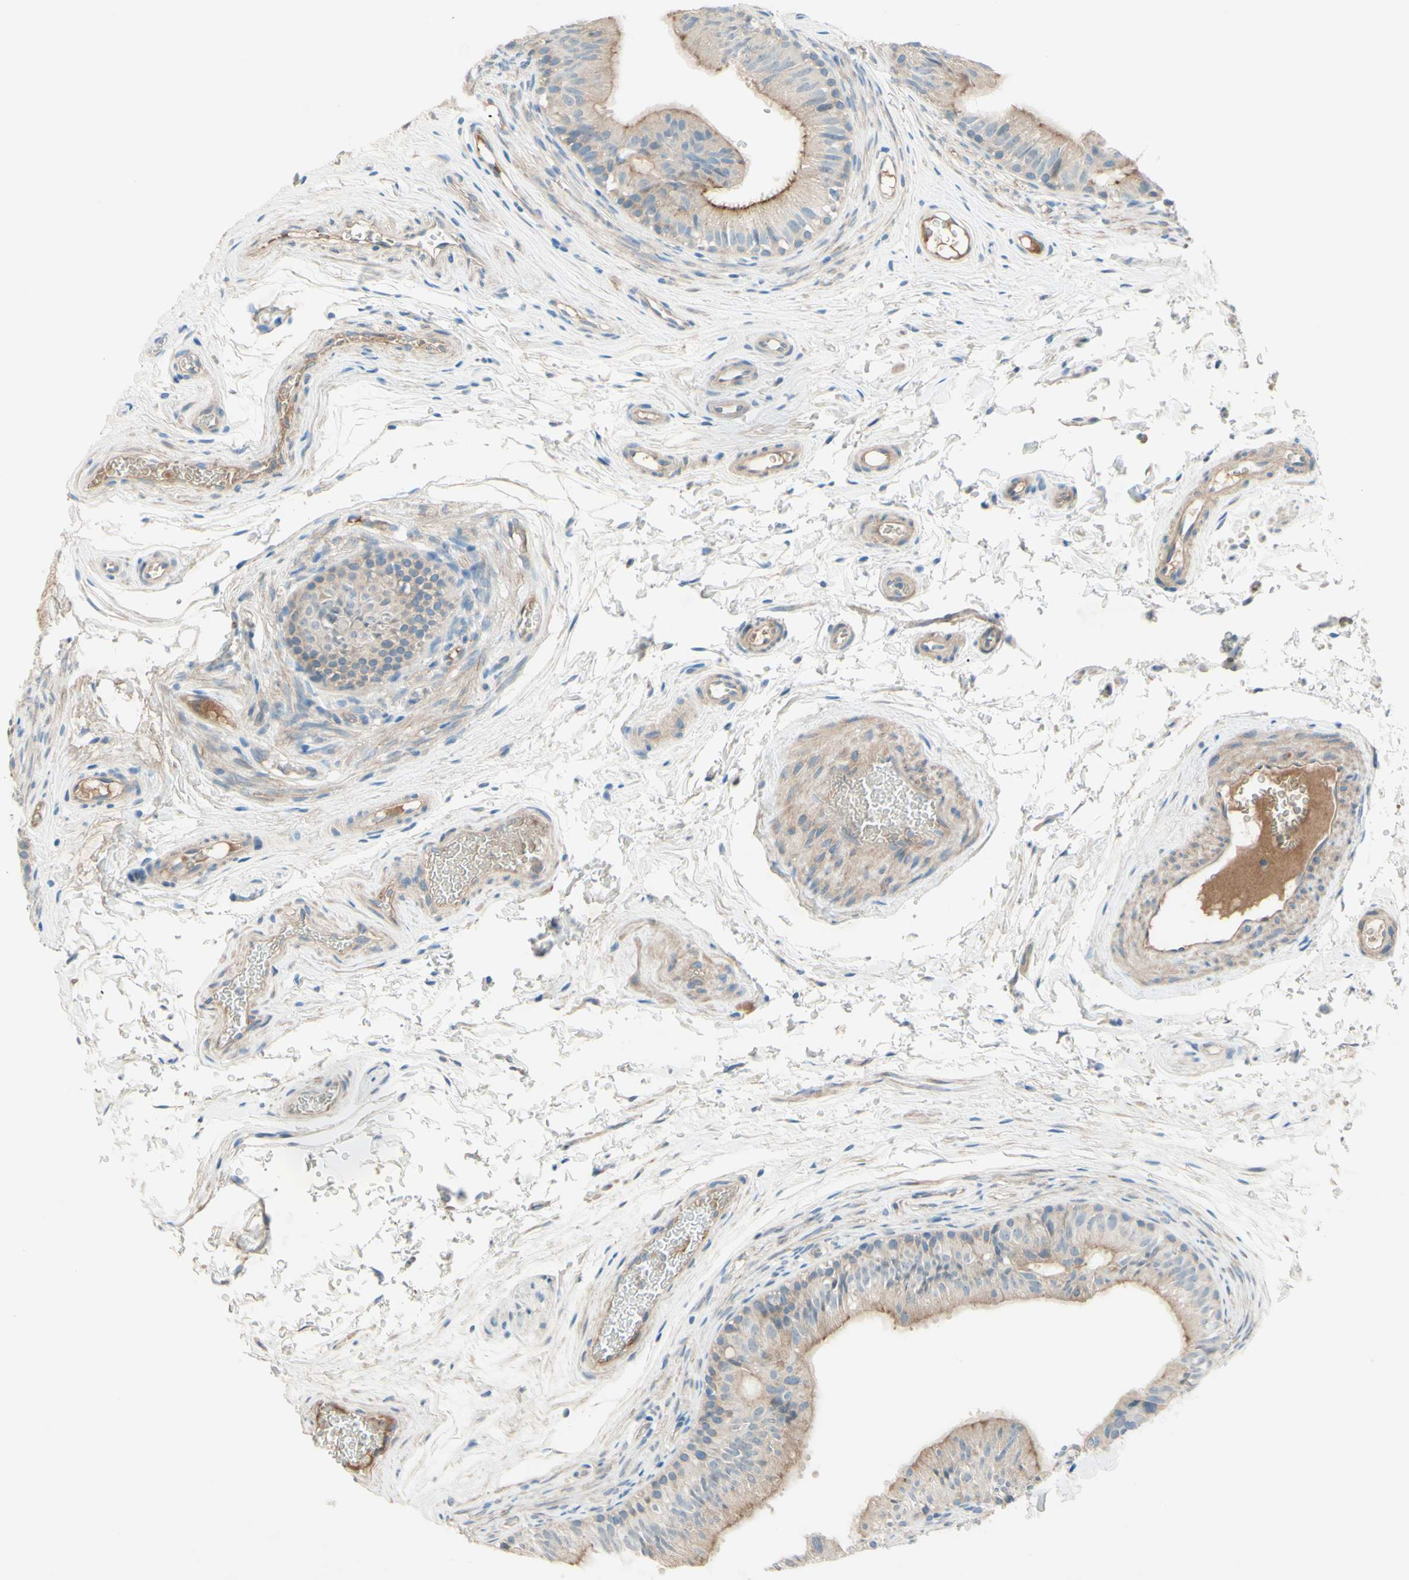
{"staining": {"intensity": "strong", "quantity": "25%-75%", "location": "cytoplasmic/membranous"}, "tissue": "epididymis", "cell_type": "Glandular cells", "image_type": "normal", "snomed": [{"axis": "morphology", "description": "Normal tissue, NOS"}, {"axis": "topography", "description": "Epididymis"}], "caption": "Benign epididymis was stained to show a protein in brown. There is high levels of strong cytoplasmic/membranous staining in about 25%-75% of glandular cells. The protein is shown in brown color, while the nuclei are stained blue.", "gene": "IL2", "patient": {"sex": "male", "age": 36}}